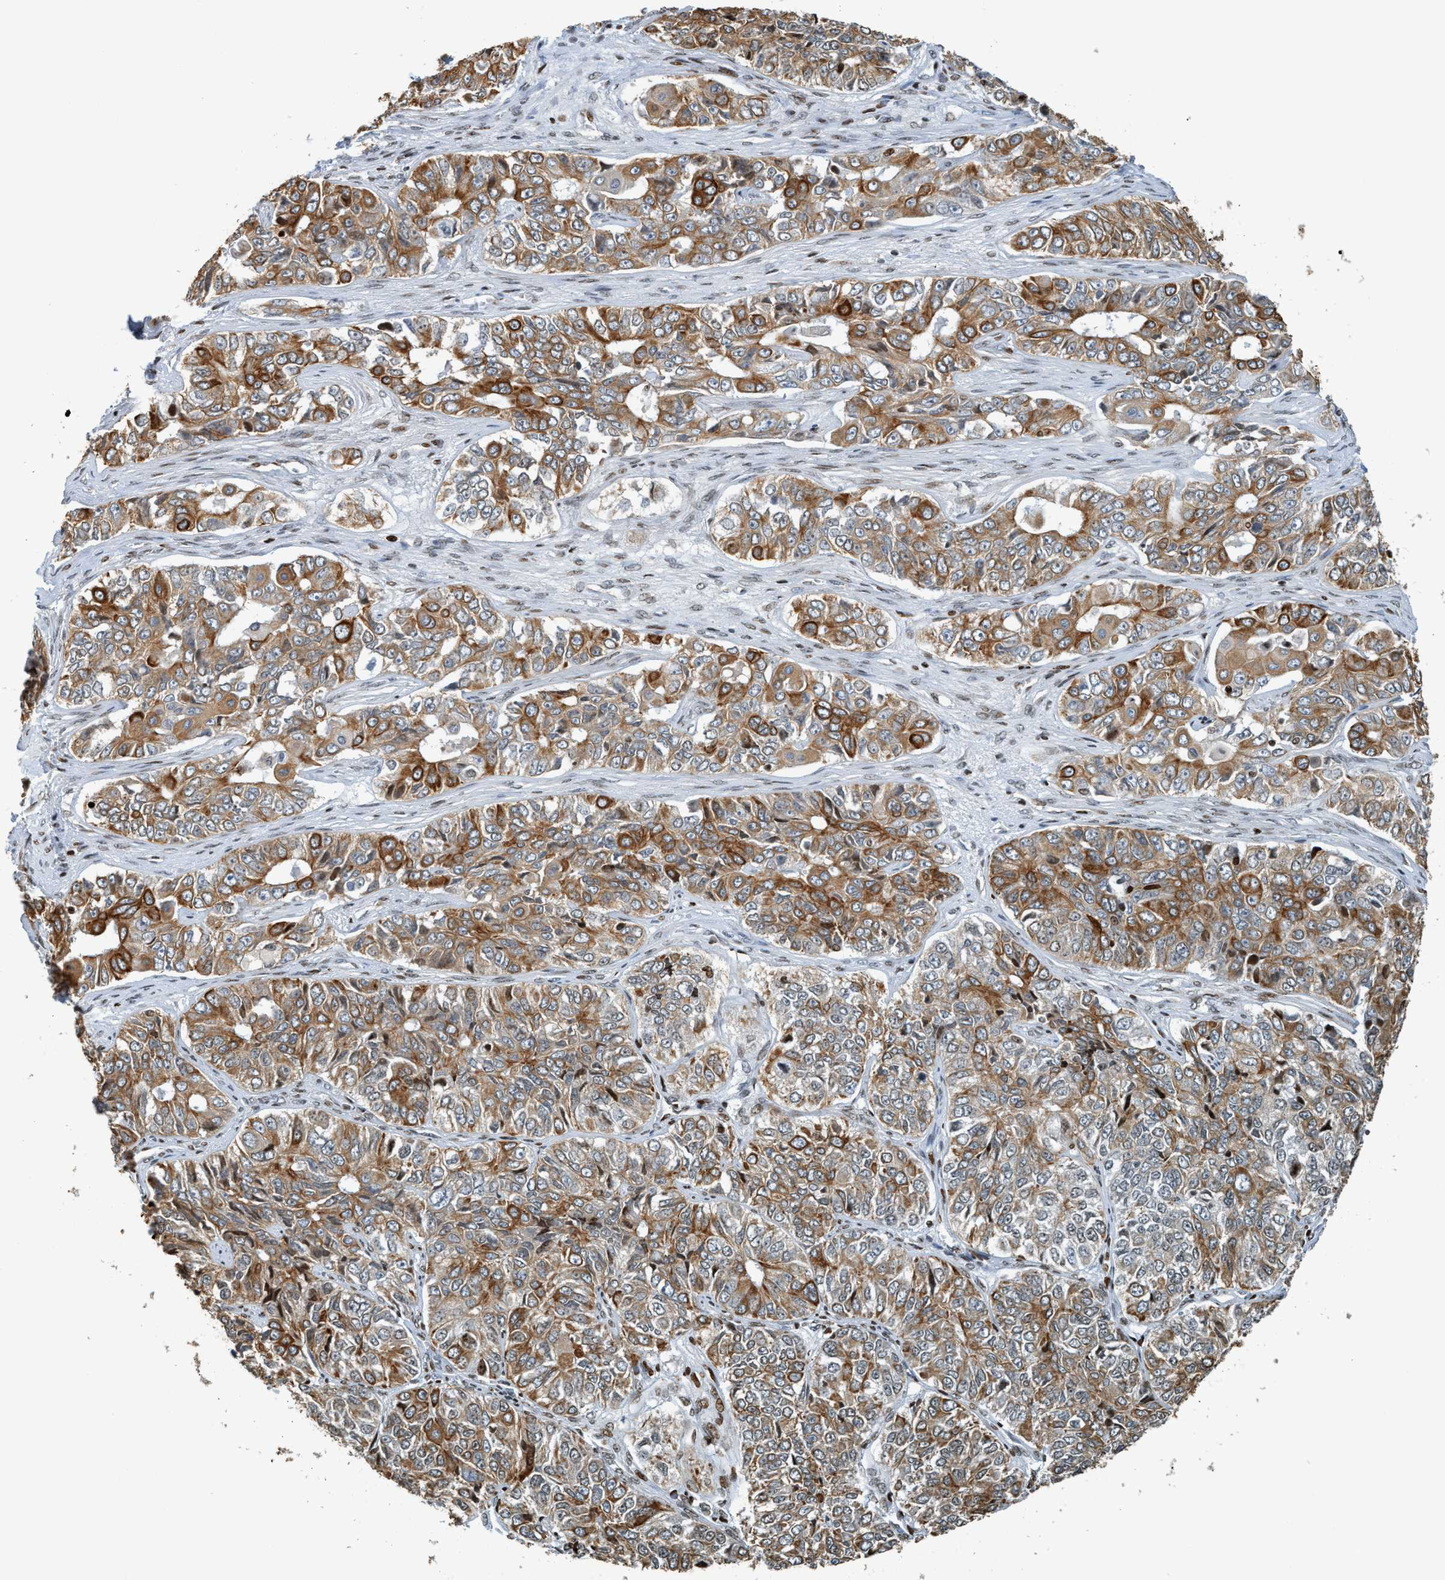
{"staining": {"intensity": "moderate", "quantity": ">75%", "location": "cytoplasmic/membranous"}, "tissue": "ovarian cancer", "cell_type": "Tumor cells", "image_type": "cancer", "snomed": [{"axis": "morphology", "description": "Carcinoma, endometroid"}, {"axis": "topography", "description": "Ovary"}], "caption": "A brown stain shows moderate cytoplasmic/membranous positivity of a protein in human endometroid carcinoma (ovarian) tumor cells.", "gene": "SH3D19", "patient": {"sex": "female", "age": 51}}